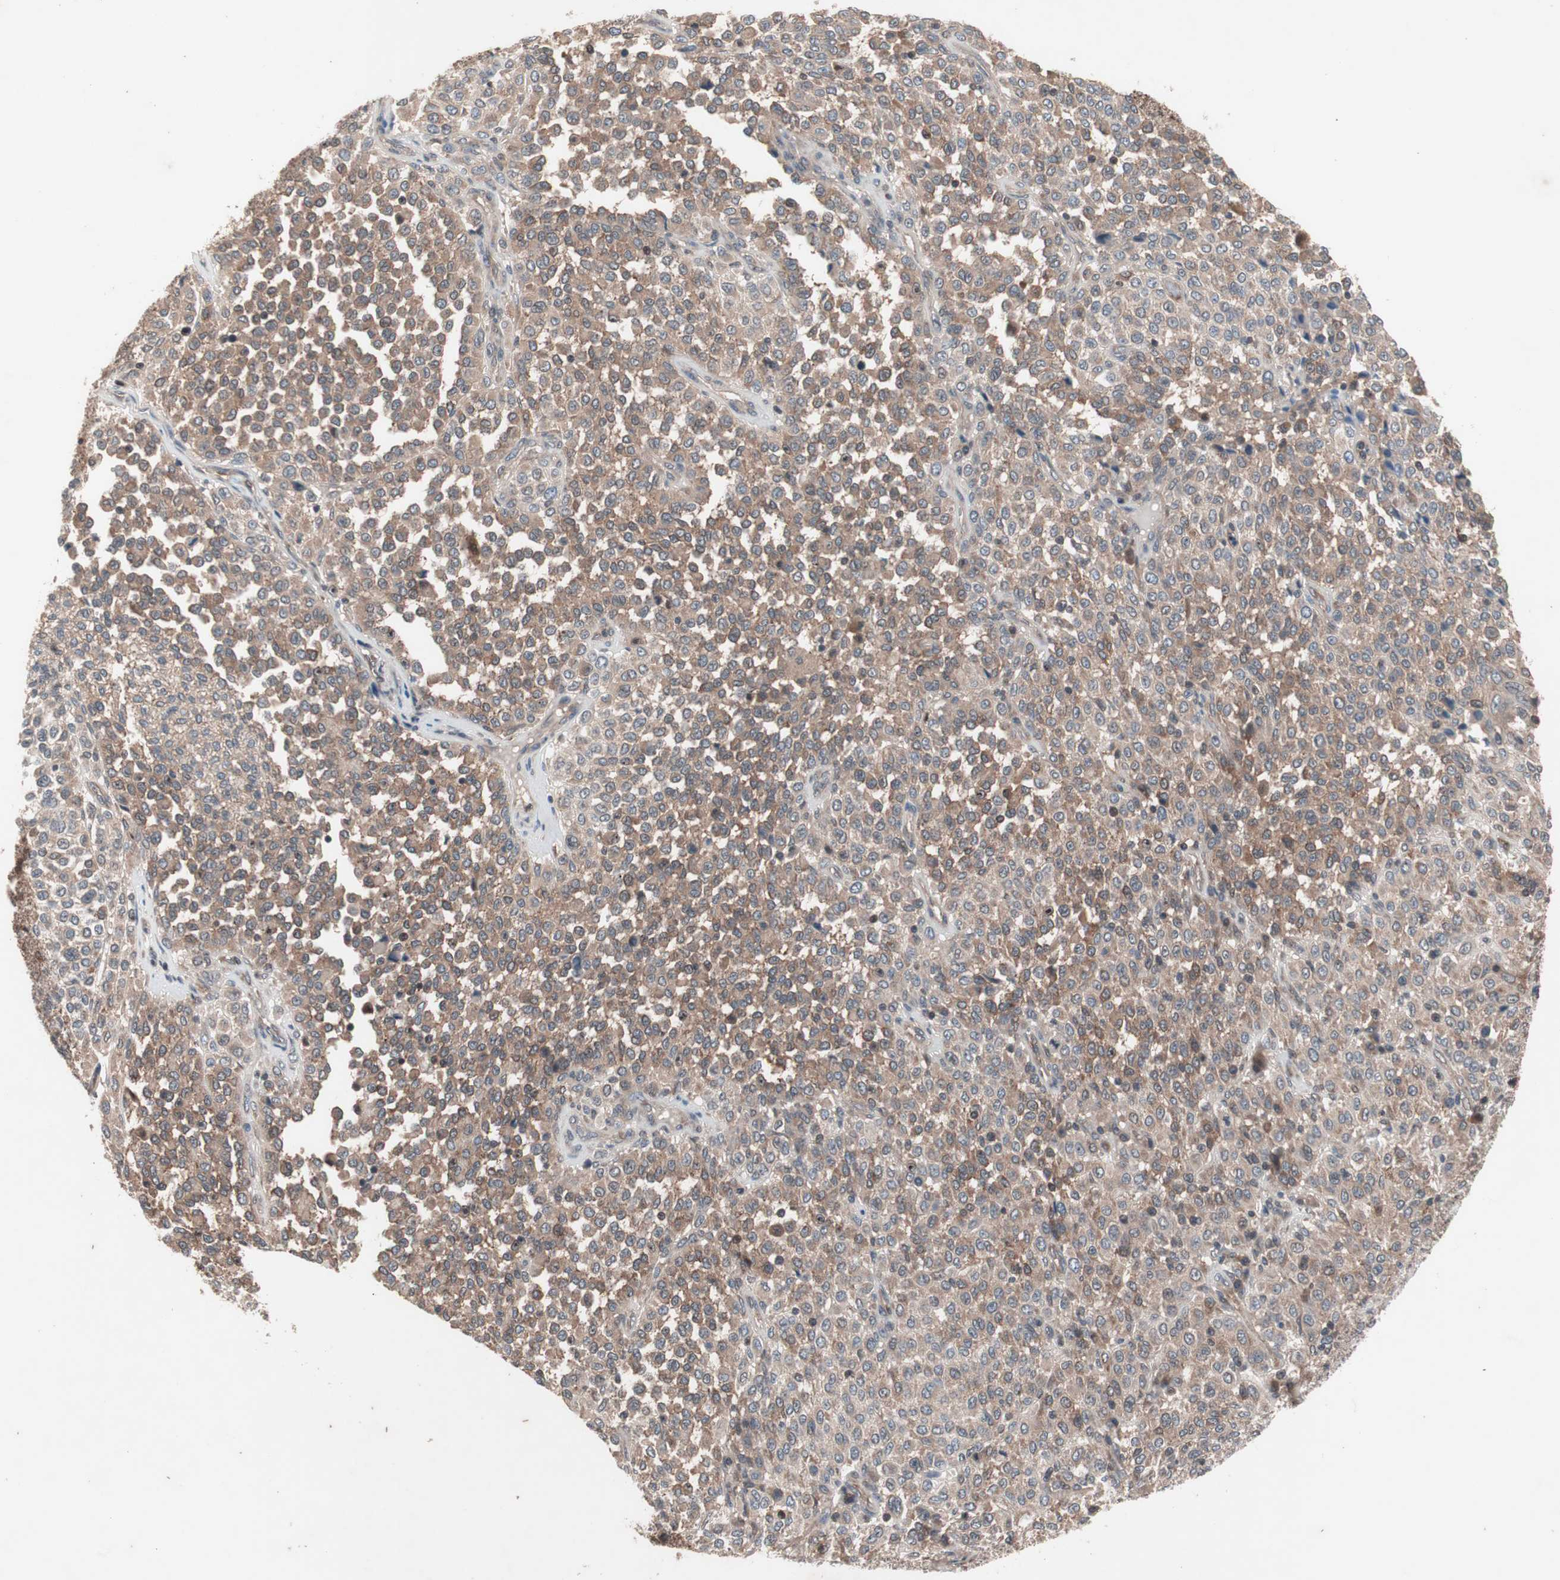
{"staining": {"intensity": "weak", "quantity": "25%-75%", "location": "cytoplasmic/membranous"}, "tissue": "melanoma", "cell_type": "Tumor cells", "image_type": "cancer", "snomed": [{"axis": "morphology", "description": "Malignant melanoma, Metastatic site"}, {"axis": "topography", "description": "Pancreas"}], "caption": "A histopathology image of human melanoma stained for a protein reveals weak cytoplasmic/membranous brown staining in tumor cells. (IHC, brightfield microscopy, high magnification).", "gene": "IRS1", "patient": {"sex": "female", "age": 30}}